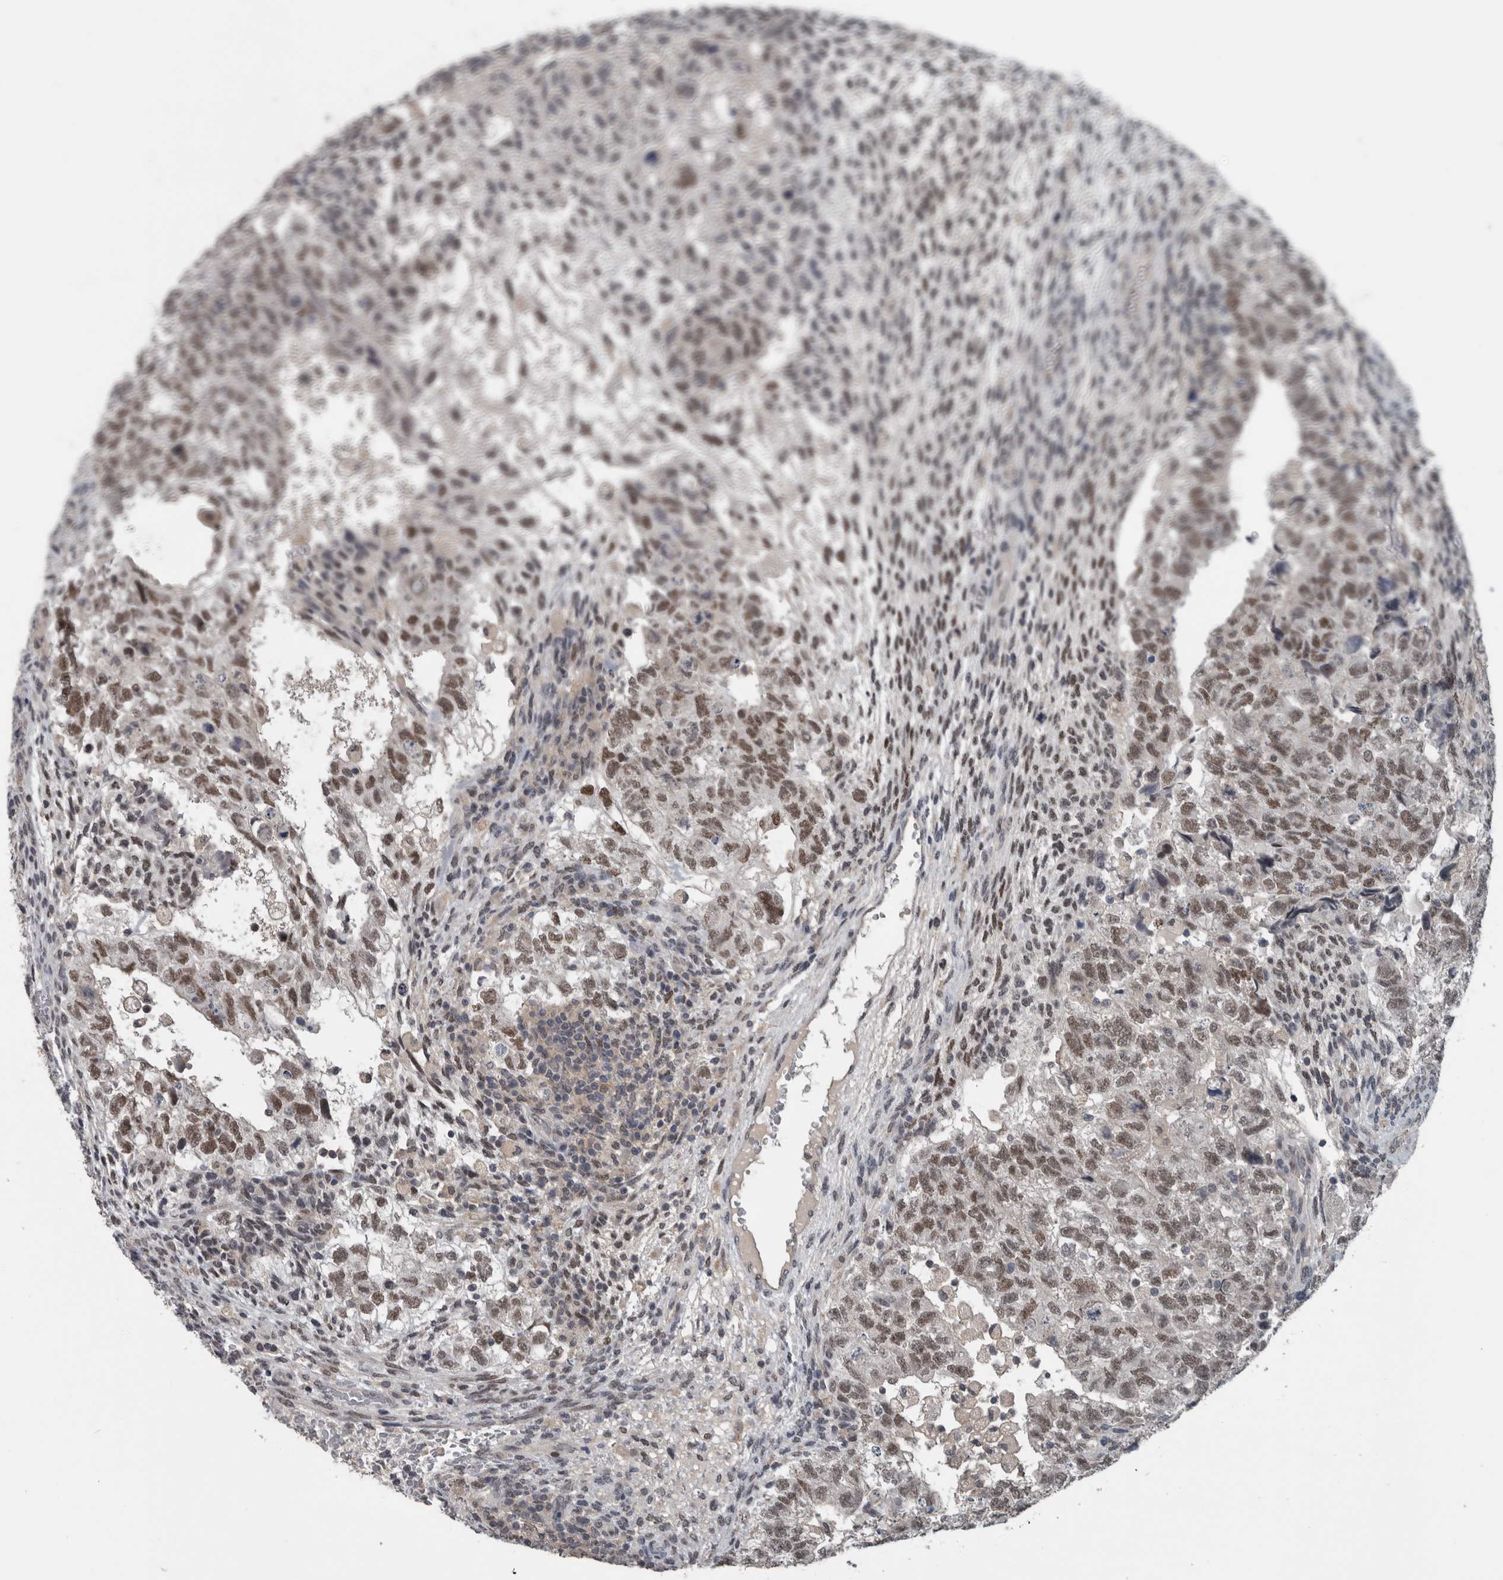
{"staining": {"intensity": "moderate", "quantity": ">75%", "location": "nuclear"}, "tissue": "testis cancer", "cell_type": "Tumor cells", "image_type": "cancer", "snomed": [{"axis": "morphology", "description": "Carcinoma, Embryonal, NOS"}, {"axis": "topography", "description": "Testis"}], "caption": "Testis cancer (embryonal carcinoma) was stained to show a protein in brown. There is medium levels of moderate nuclear positivity in about >75% of tumor cells. (IHC, brightfield microscopy, high magnification).", "gene": "ZBTB21", "patient": {"sex": "male", "age": 36}}